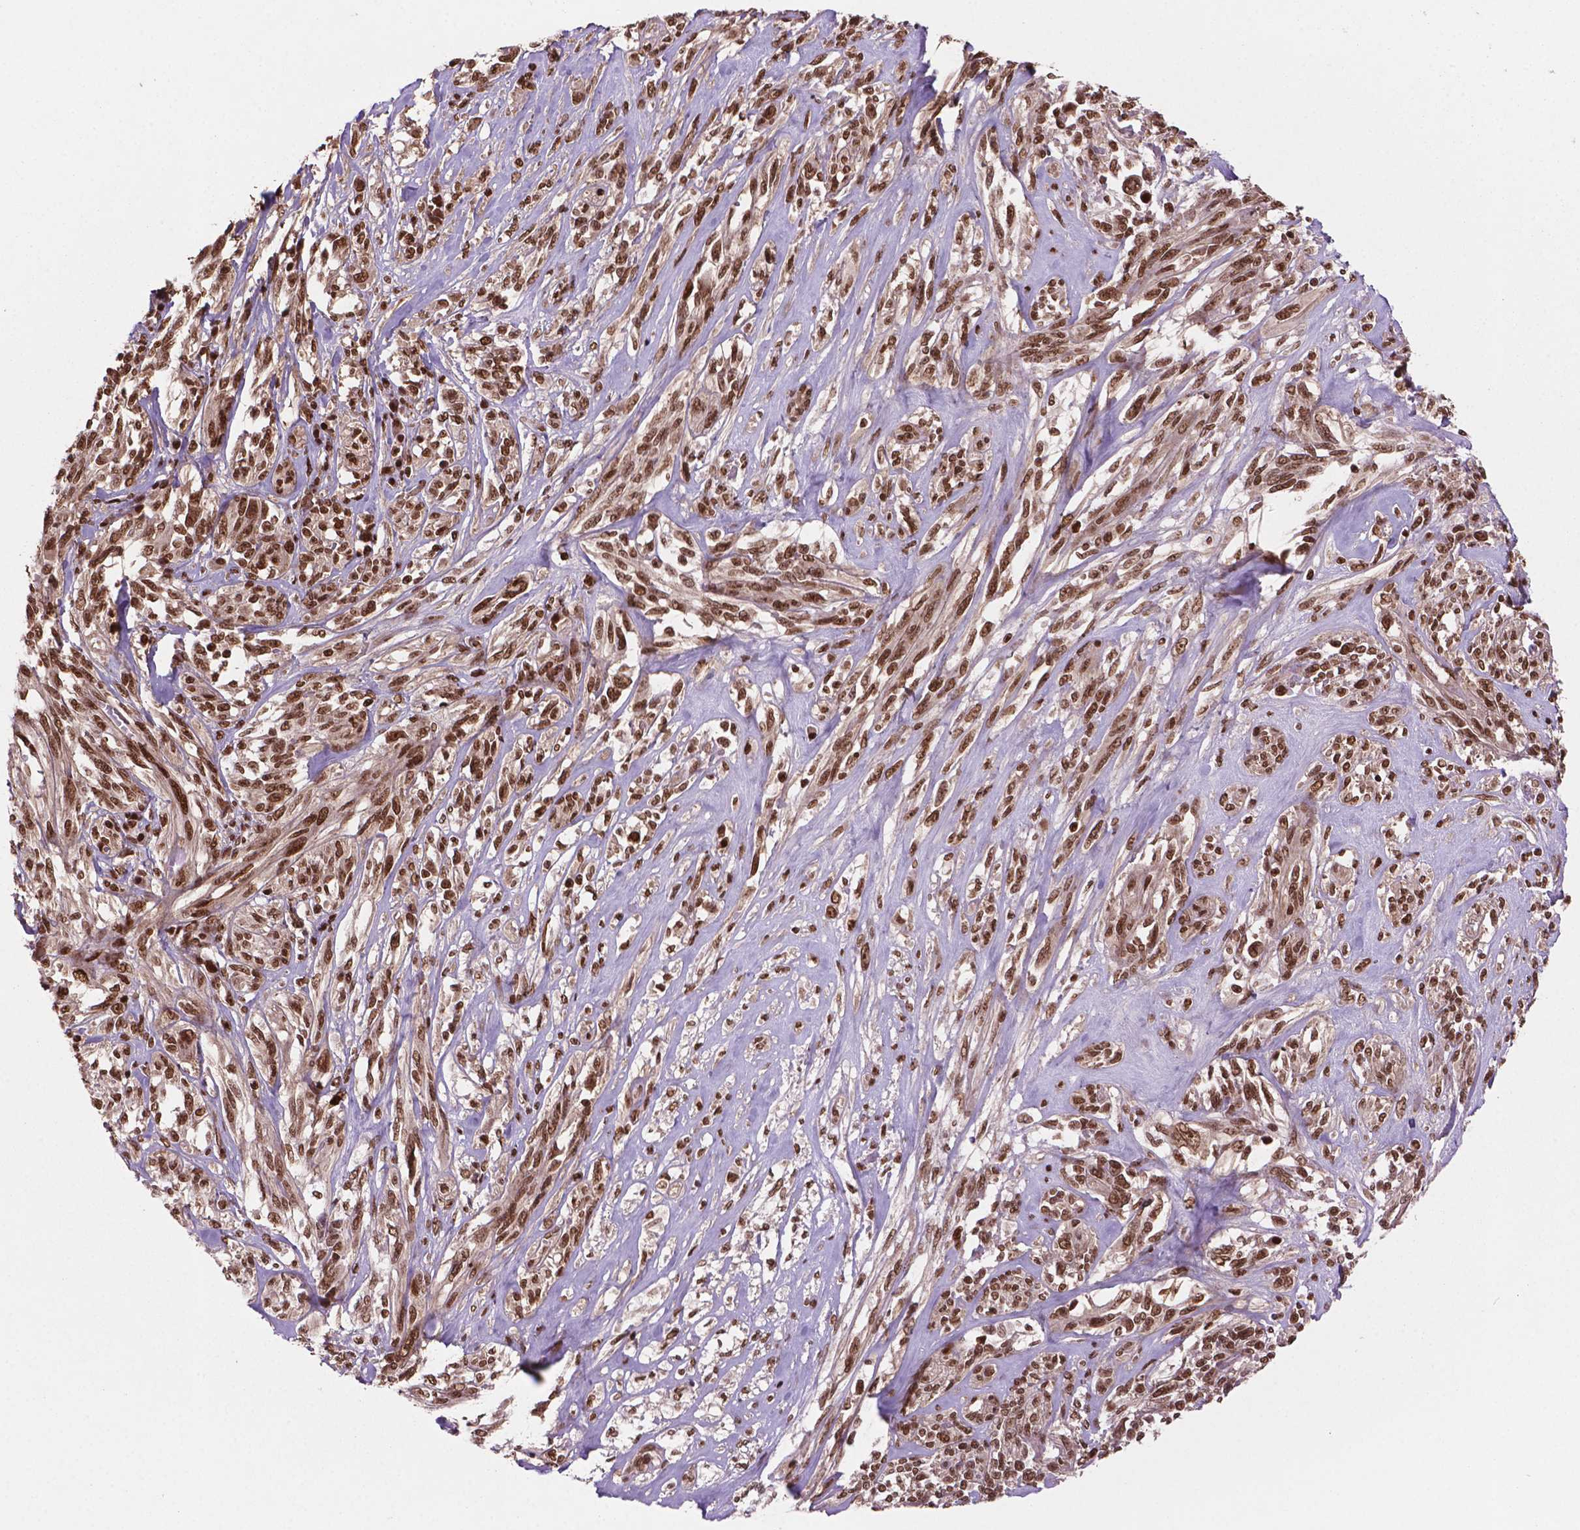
{"staining": {"intensity": "strong", "quantity": ">75%", "location": "nuclear"}, "tissue": "melanoma", "cell_type": "Tumor cells", "image_type": "cancer", "snomed": [{"axis": "morphology", "description": "Malignant melanoma, NOS"}, {"axis": "topography", "description": "Skin"}], "caption": "IHC (DAB) staining of melanoma displays strong nuclear protein positivity in about >75% of tumor cells.", "gene": "SIRT6", "patient": {"sex": "female", "age": 91}}